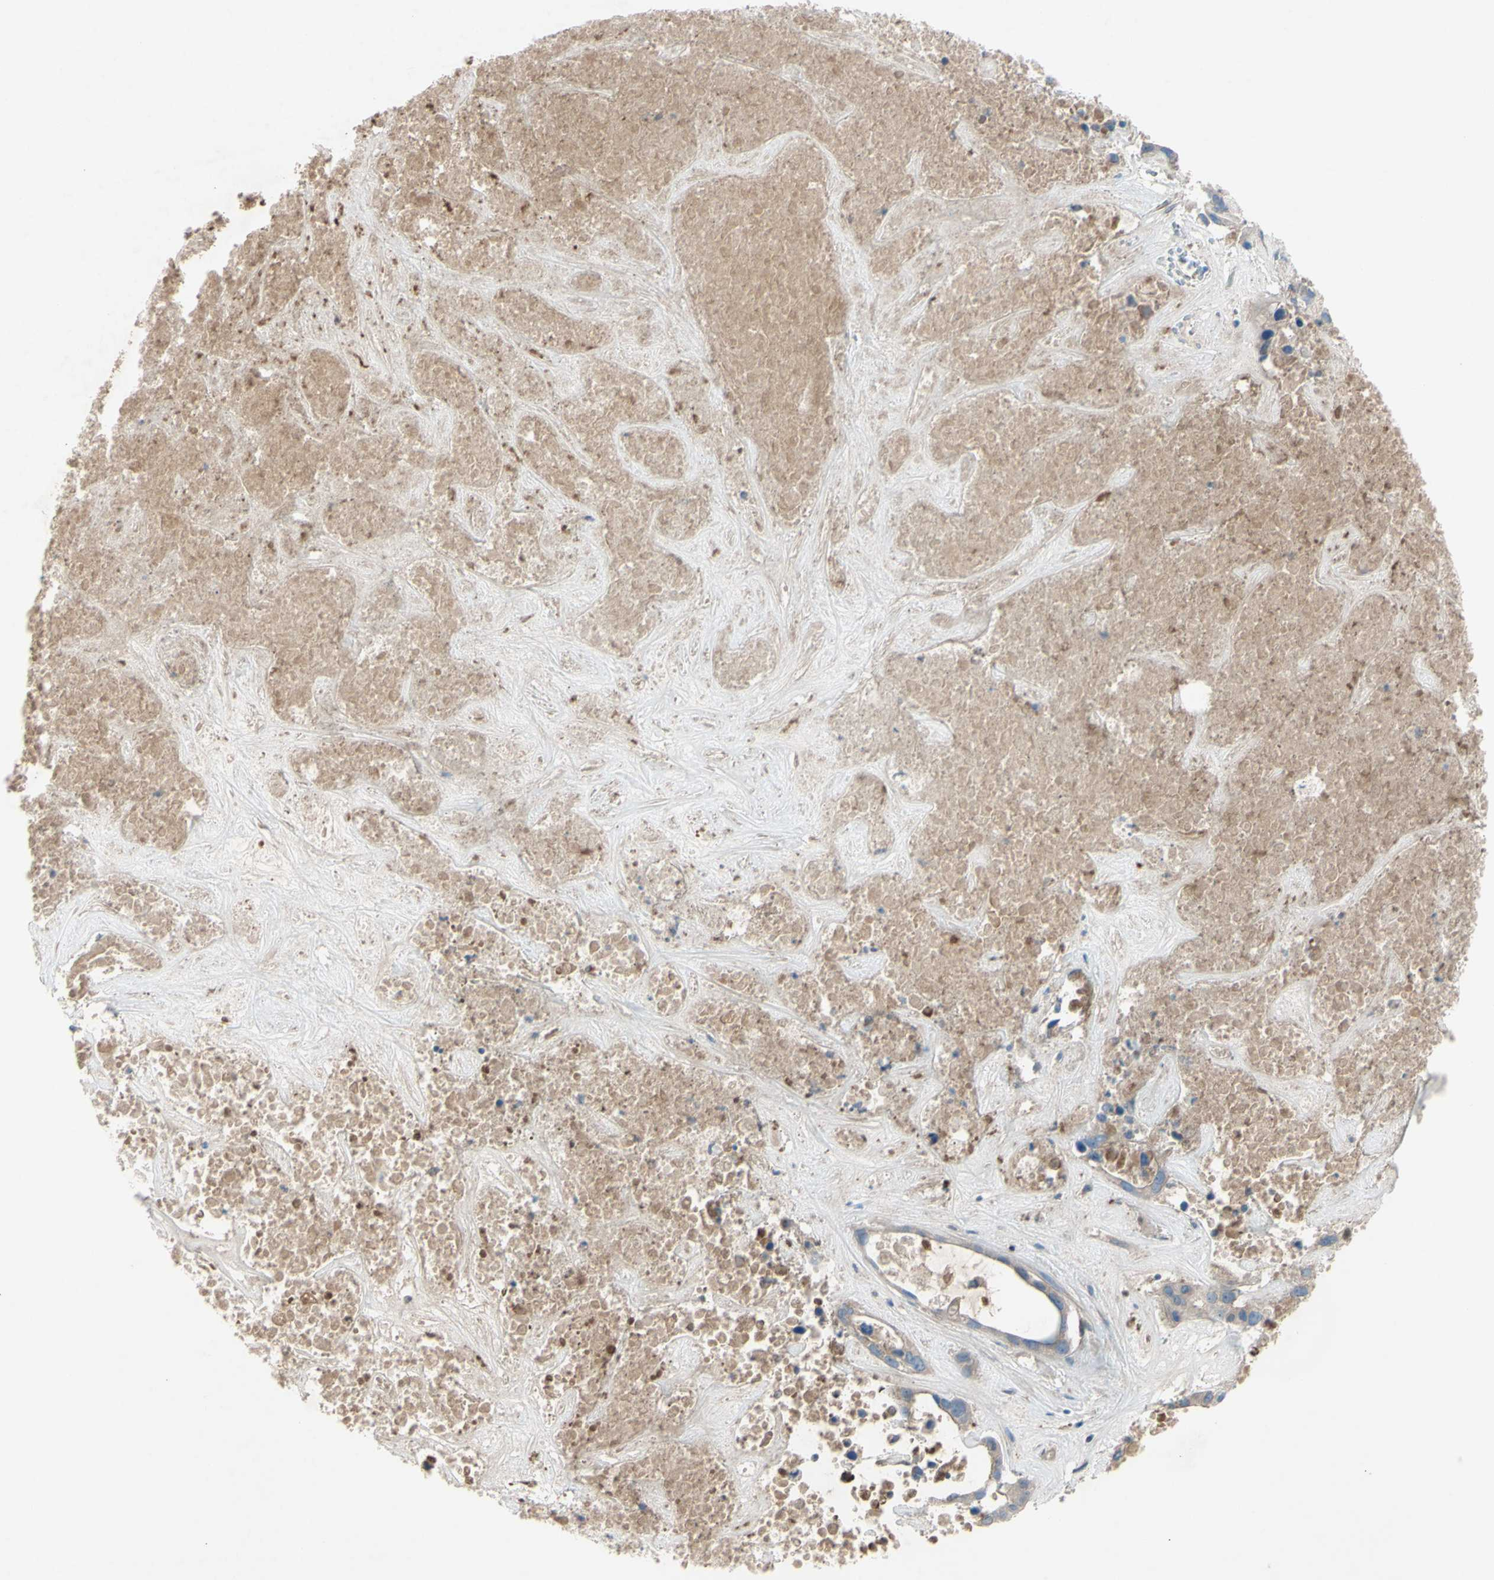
{"staining": {"intensity": "weak", "quantity": "25%-75%", "location": "cytoplasmic/membranous"}, "tissue": "liver cancer", "cell_type": "Tumor cells", "image_type": "cancer", "snomed": [{"axis": "morphology", "description": "Cholangiocarcinoma"}, {"axis": "topography", "description": "Liver"}], "caption": "A low amount of weak cytoplasmic/membranous staining is seen in approximately 25%-75% of tumor cells in liver cancer (cholangiocarcinoma) tissue.", "gene": "ATRN", "patient": {"sex": "female", "age": 65}}